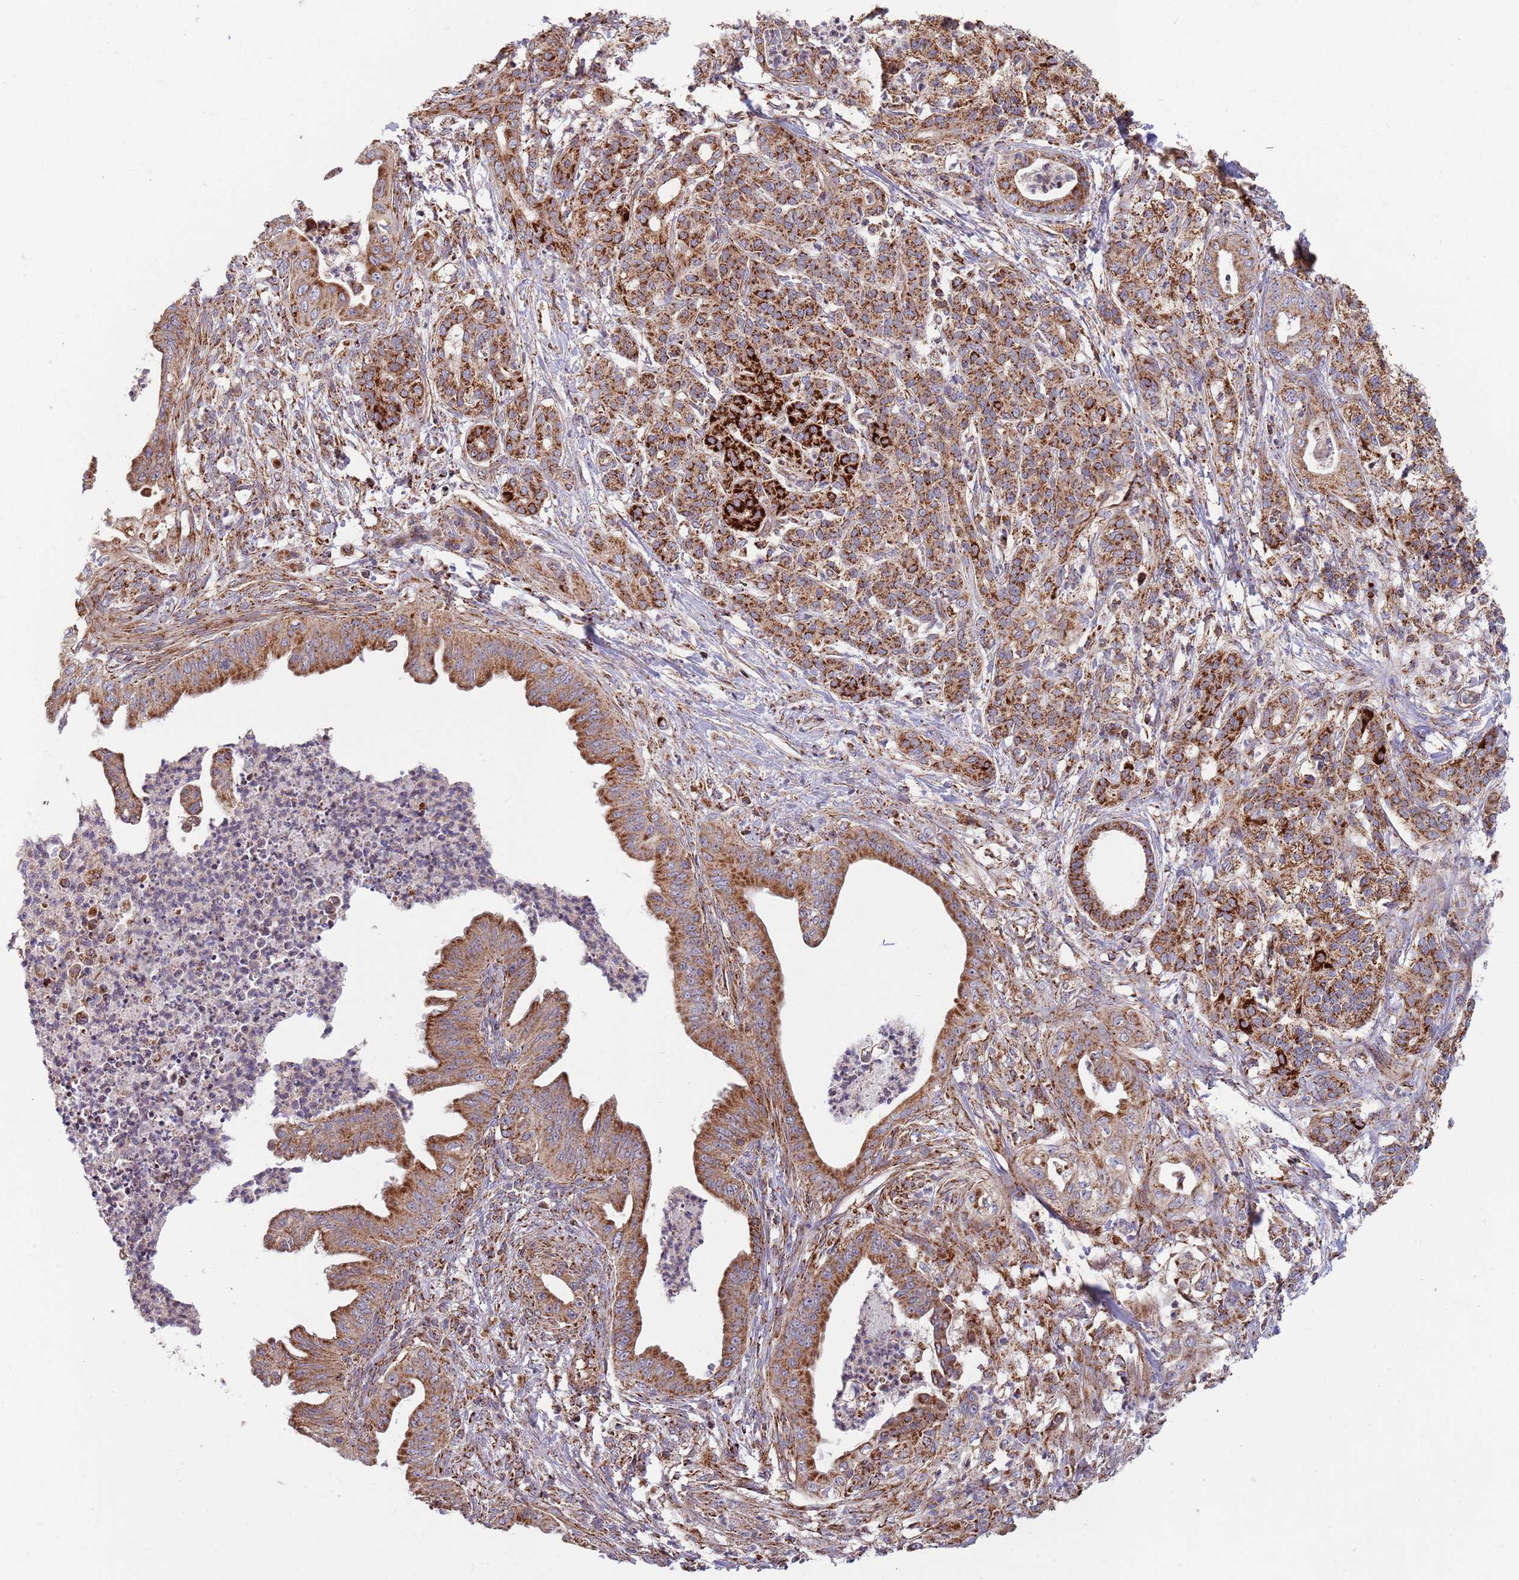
{"staining": {"intensity": "moderate", "quantity": ">75%", "location": "cytoplasmic/membranous"}, "tissue": "pancreatic cancer", "cell_type": "Tumor cells", "image_type": "cancer", "snomed": [{"axis": "morphology", "description": "Adenocarcinoma, NOS"}, {"axis": "topography", "description": "Pancreas"}], "caption": "A high-resolution image shows IHC staining of pancreatic cancer (adenocarcinoma), which demonstrates moderate cytoplasmic/membranous staining in approximately >75% of tumor cells.", "gene": "ATP5PD", "patient": {"sex": "male", "age": 58}}